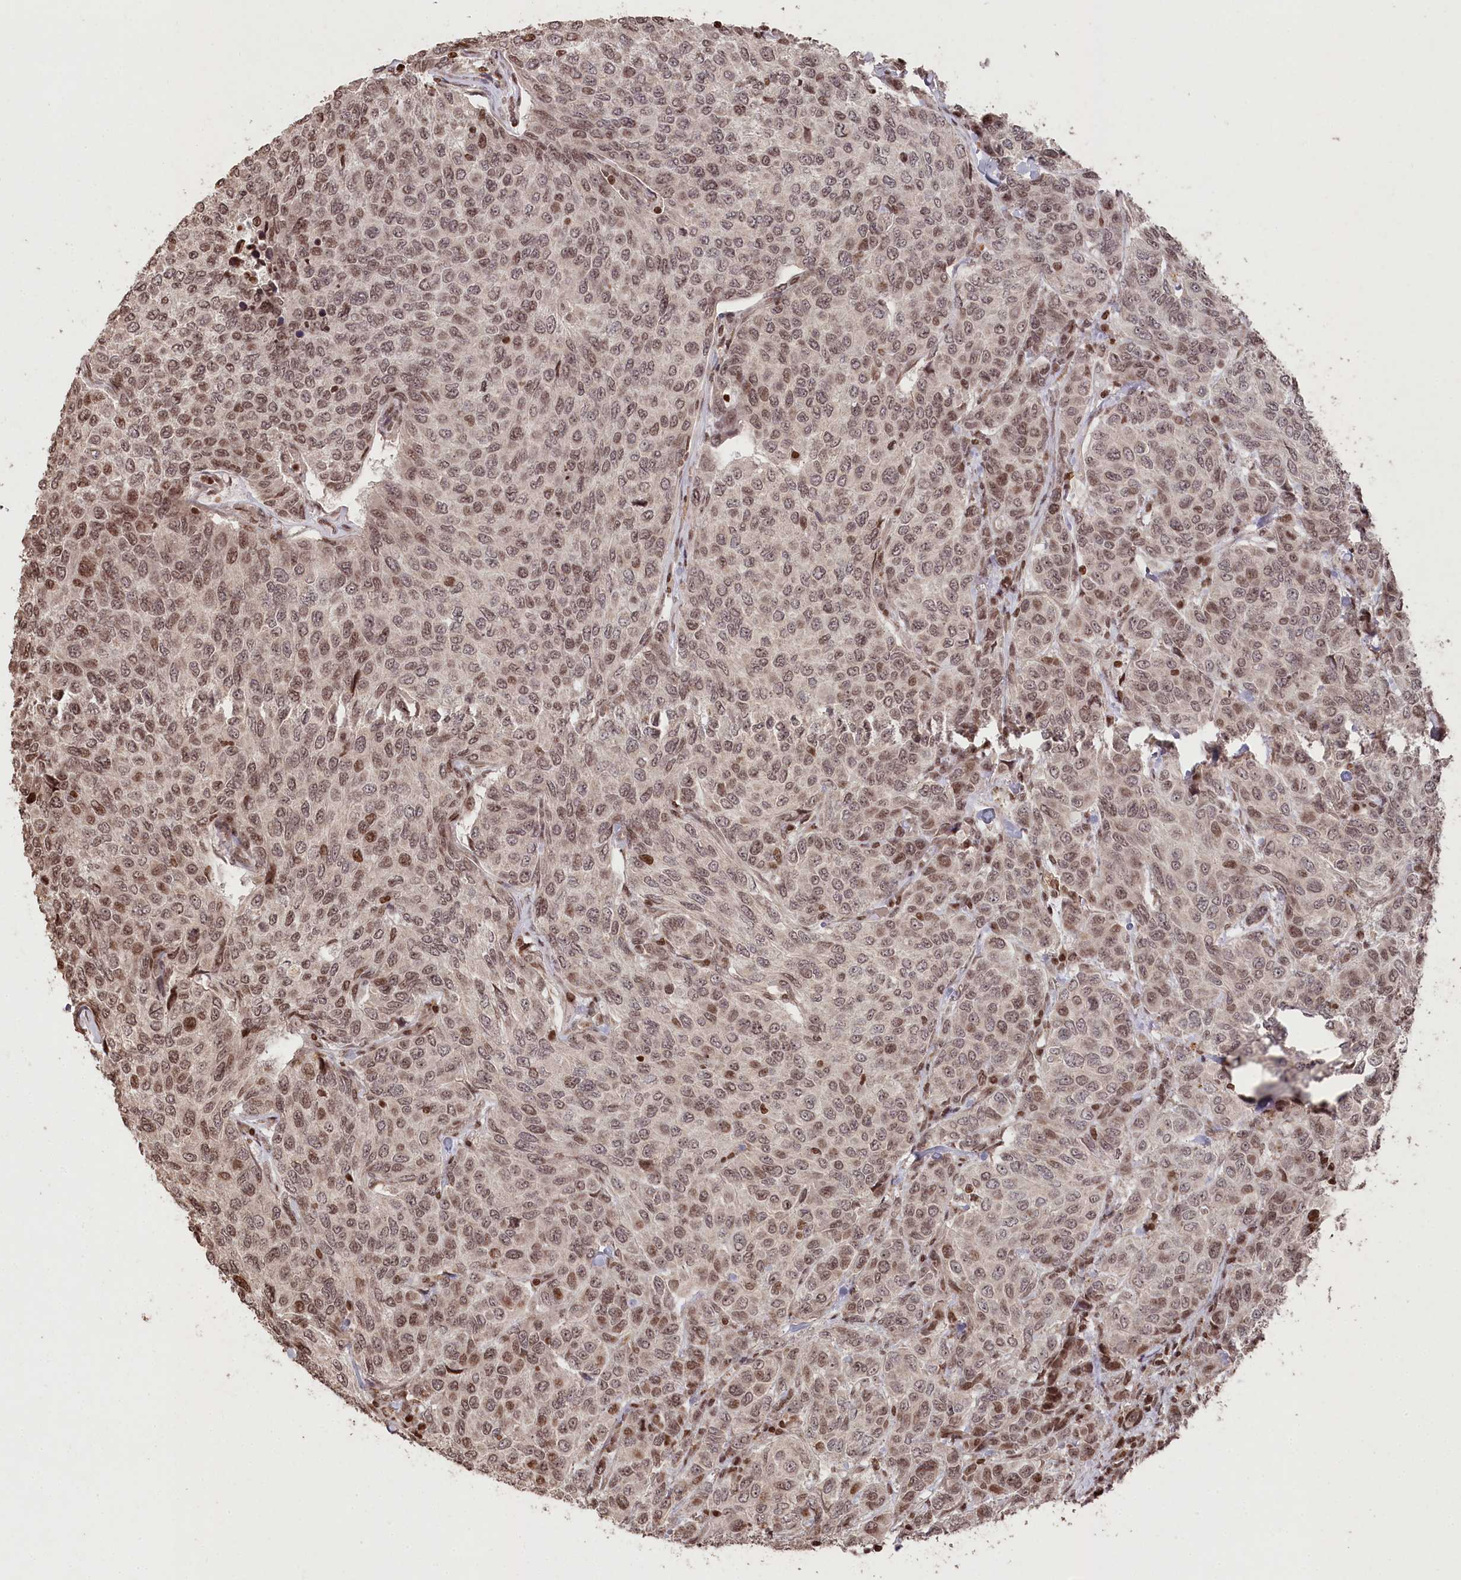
{"staining": {"intensity": "moderate", "quantity": ">75%", "location": "nuclear"}, "tissue": "breast cancer", "cell_type": "Tumor cells", "image_type": "cancer", "snomed": [{"axis": "morphology", "description": "Duct carcinoma"}, {"axis": "topography", "description": "Breast"}], "caption": "Tumor cells reveal moderate nuclear expression in about >75% of cells in breast cancer (intraductal carcinoma). Using DAB (brown) and hematoxylin (blue) stains, captured at high magnification using brightfield microscopy.", "gene": "CCSER2", "patient": {"sex": "female", "age": 55}}